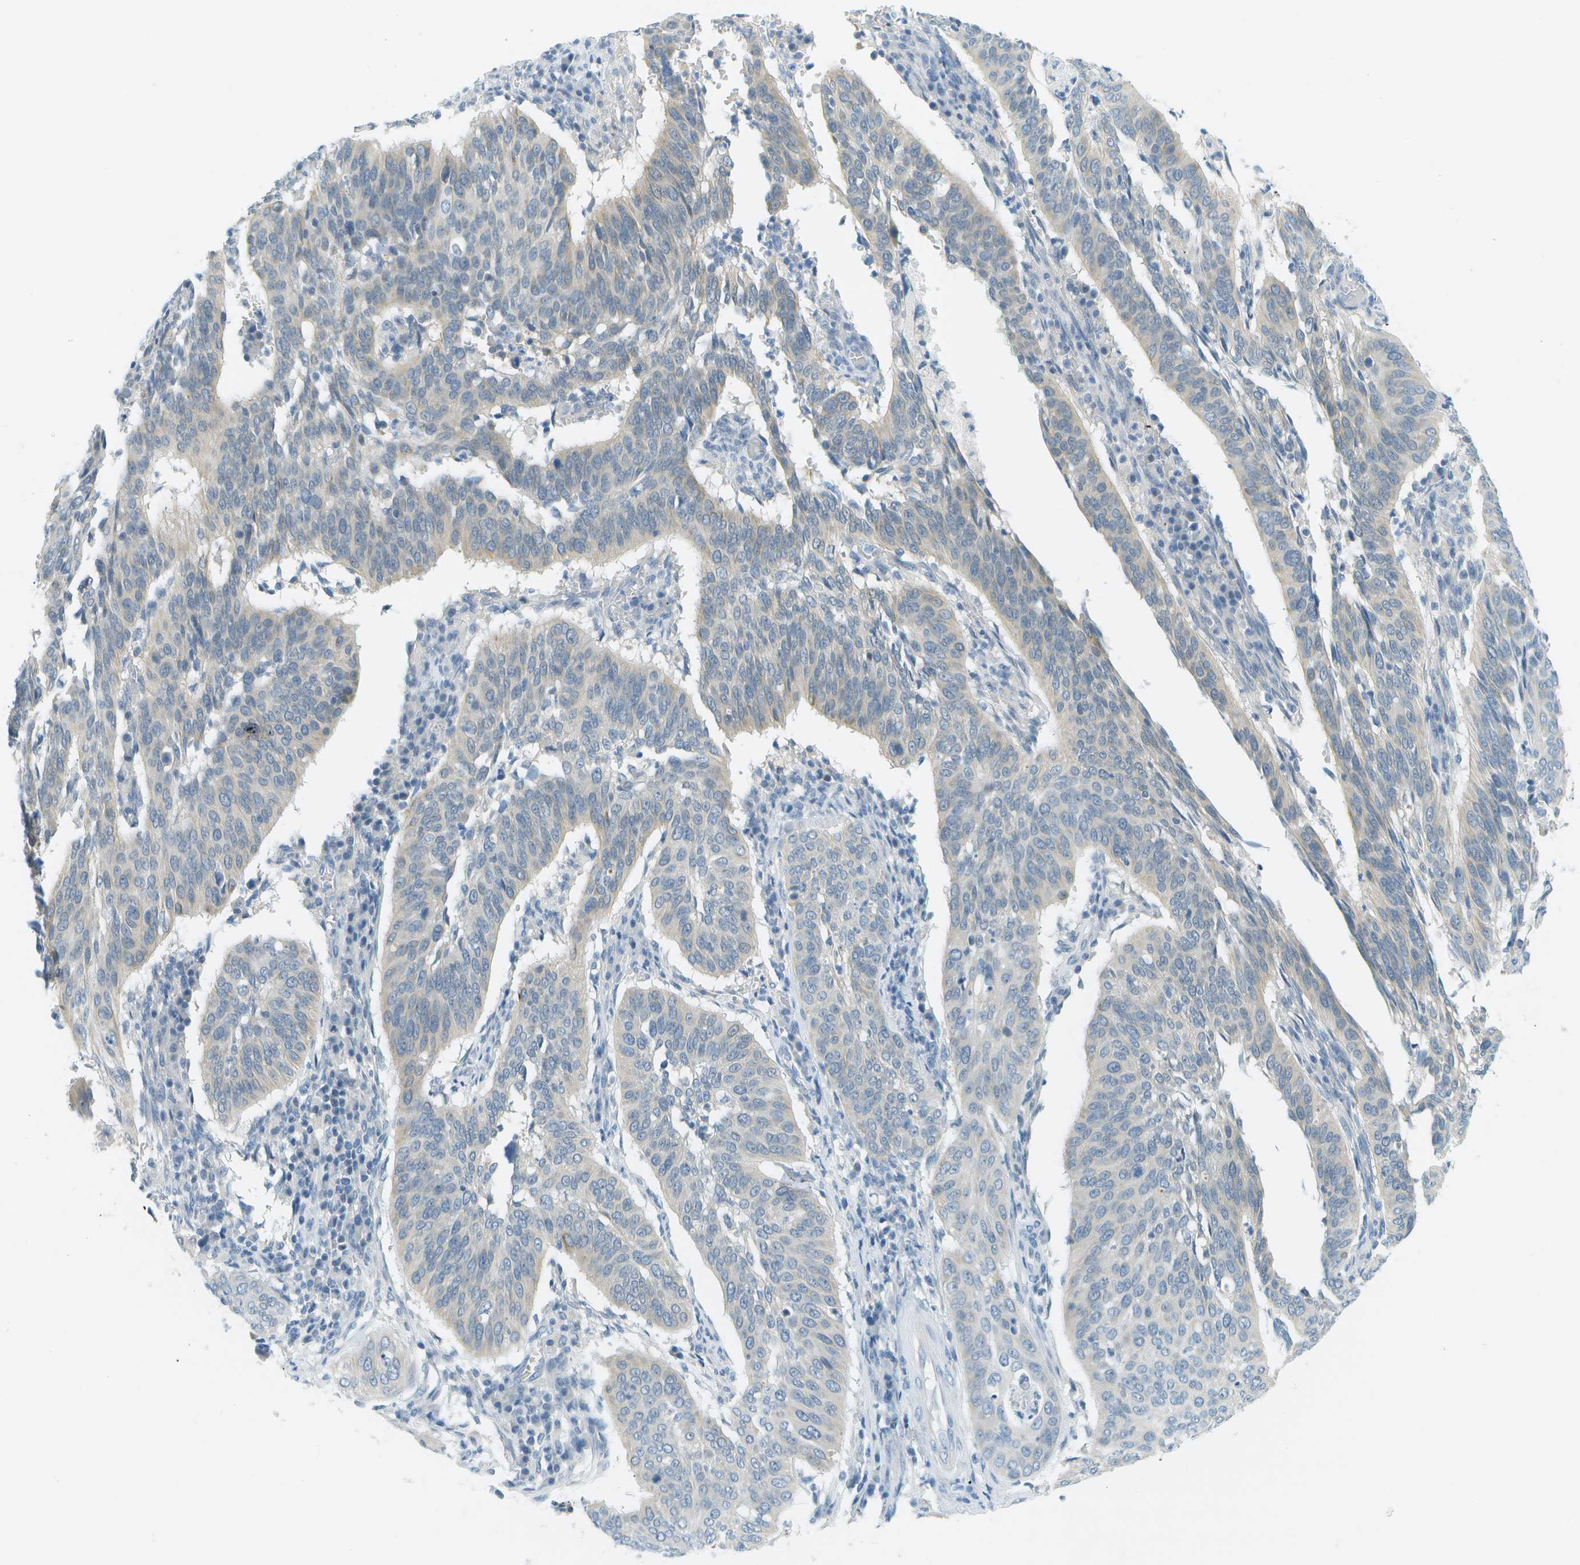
{"staining": {"intensity": "weak", "quantity": "<25%", "location": "cytoplasmic/membranous"}, "tissue": "cervical cancer", "cell_type": "Tumor cells", "image_type": "cancer", "snomed": [{"axis": "morphology", "description": "Normal tissue, NOS"}, {"axis": "morphology", "description": "Squamous cell carcinoma, NOS"}, {"axis": "topography", "description": "Cervix"}], "caption": "Immunohistochemical staining of cervical squamous cell carcinoma demonstrates no significant expression in tumor cells.", "gene": "SMYD5", "patient": {"sex": "female", "age": 39}}